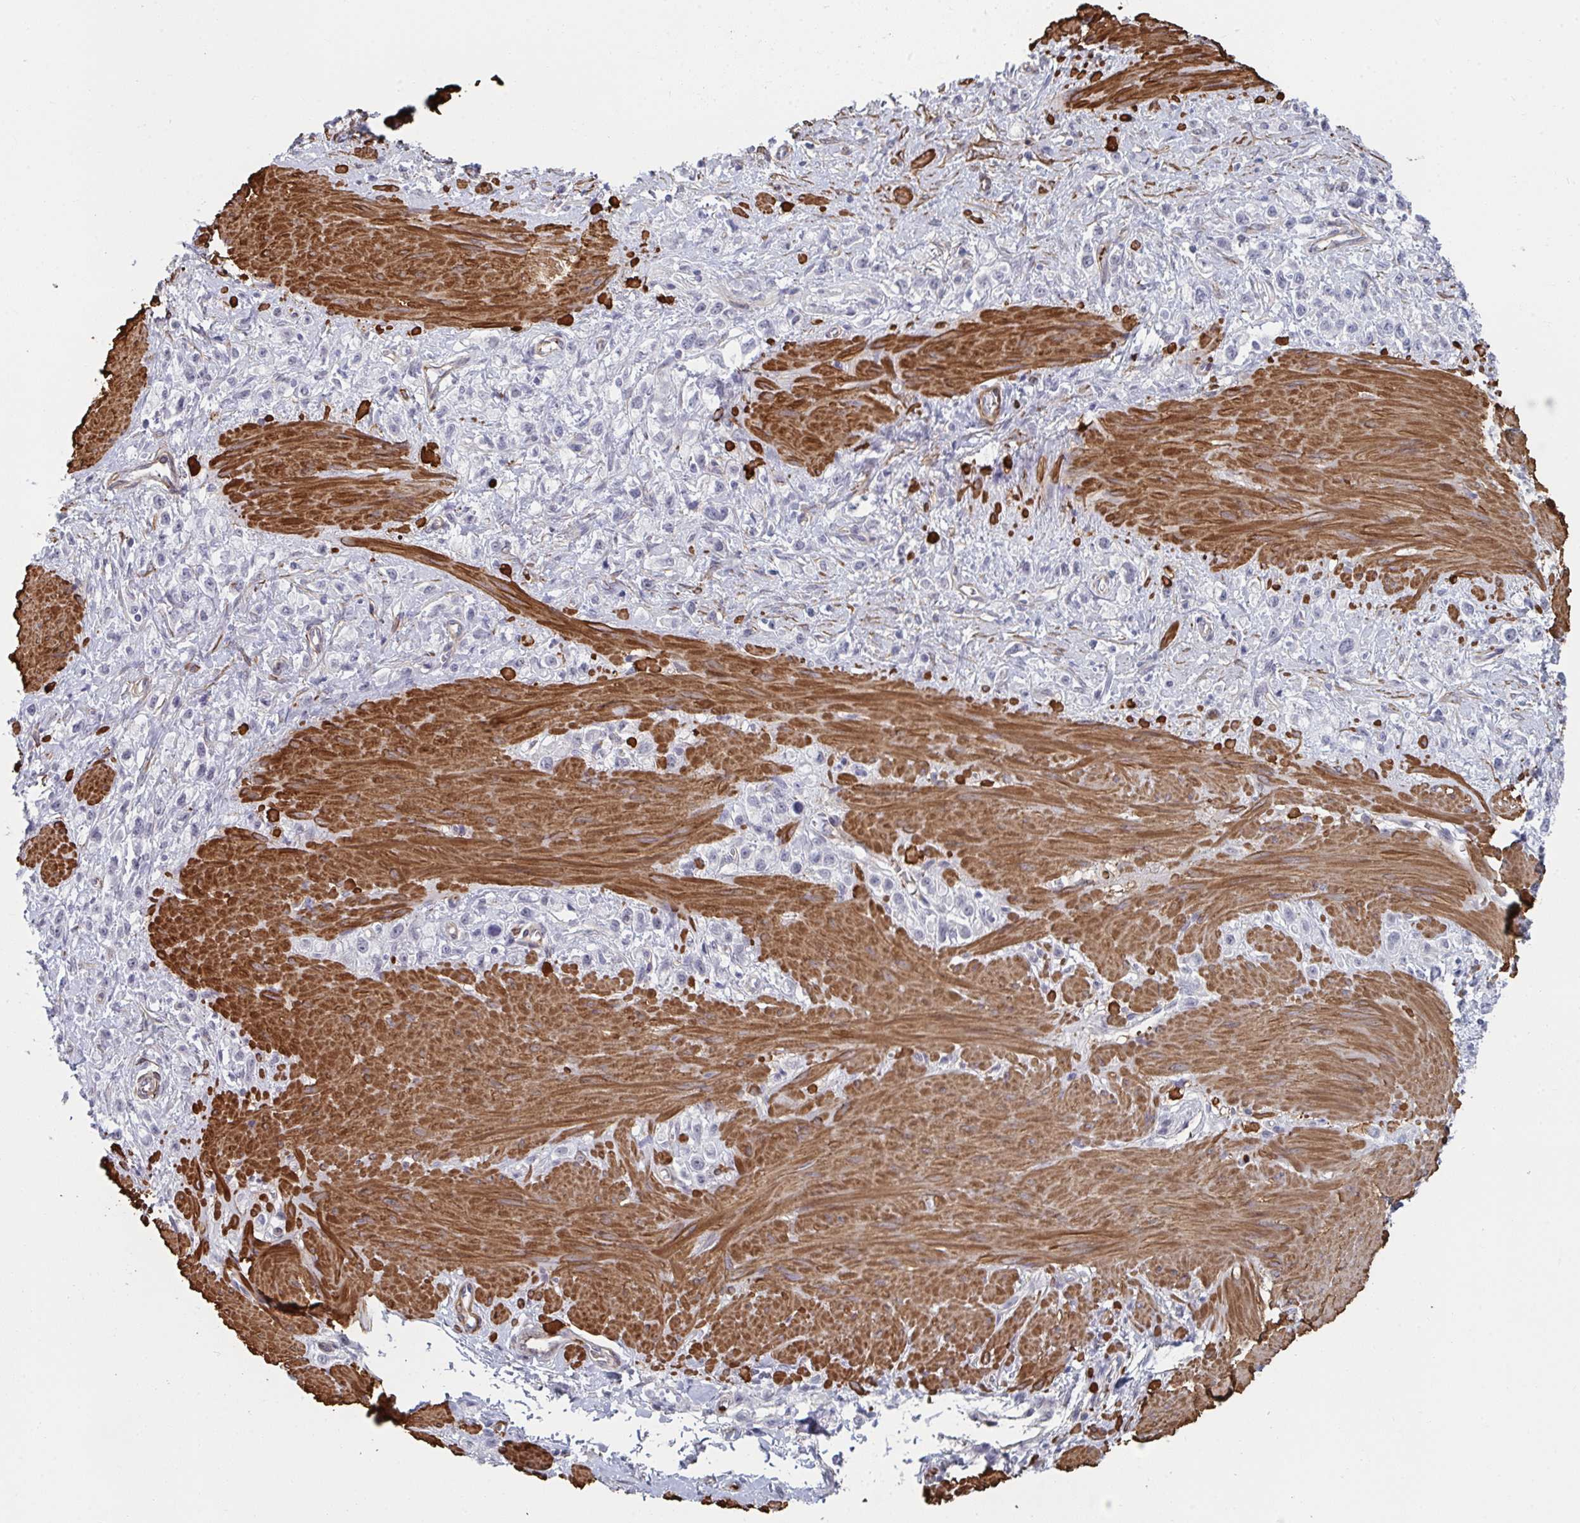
{"staining": {"intensity": "negative", "quantity": "none", "location": "none"}, "tissue": "stomach cancer", "cell_type": "Tumor cells", "image_type": "cancer", "snomed": [{"axis": "morphology", "description": "Adenocarcinoma, NOS"}, {"axis": "topography", "description": "Stomach"}], "caption": "High power microscopy image of an immunohistochemistry photomicrograph of stomach adenocarcinoma, revealing no significant staining in tumor cells.", "gene": "NEURL4", "patient": {"sex": "female", "age": 65}}